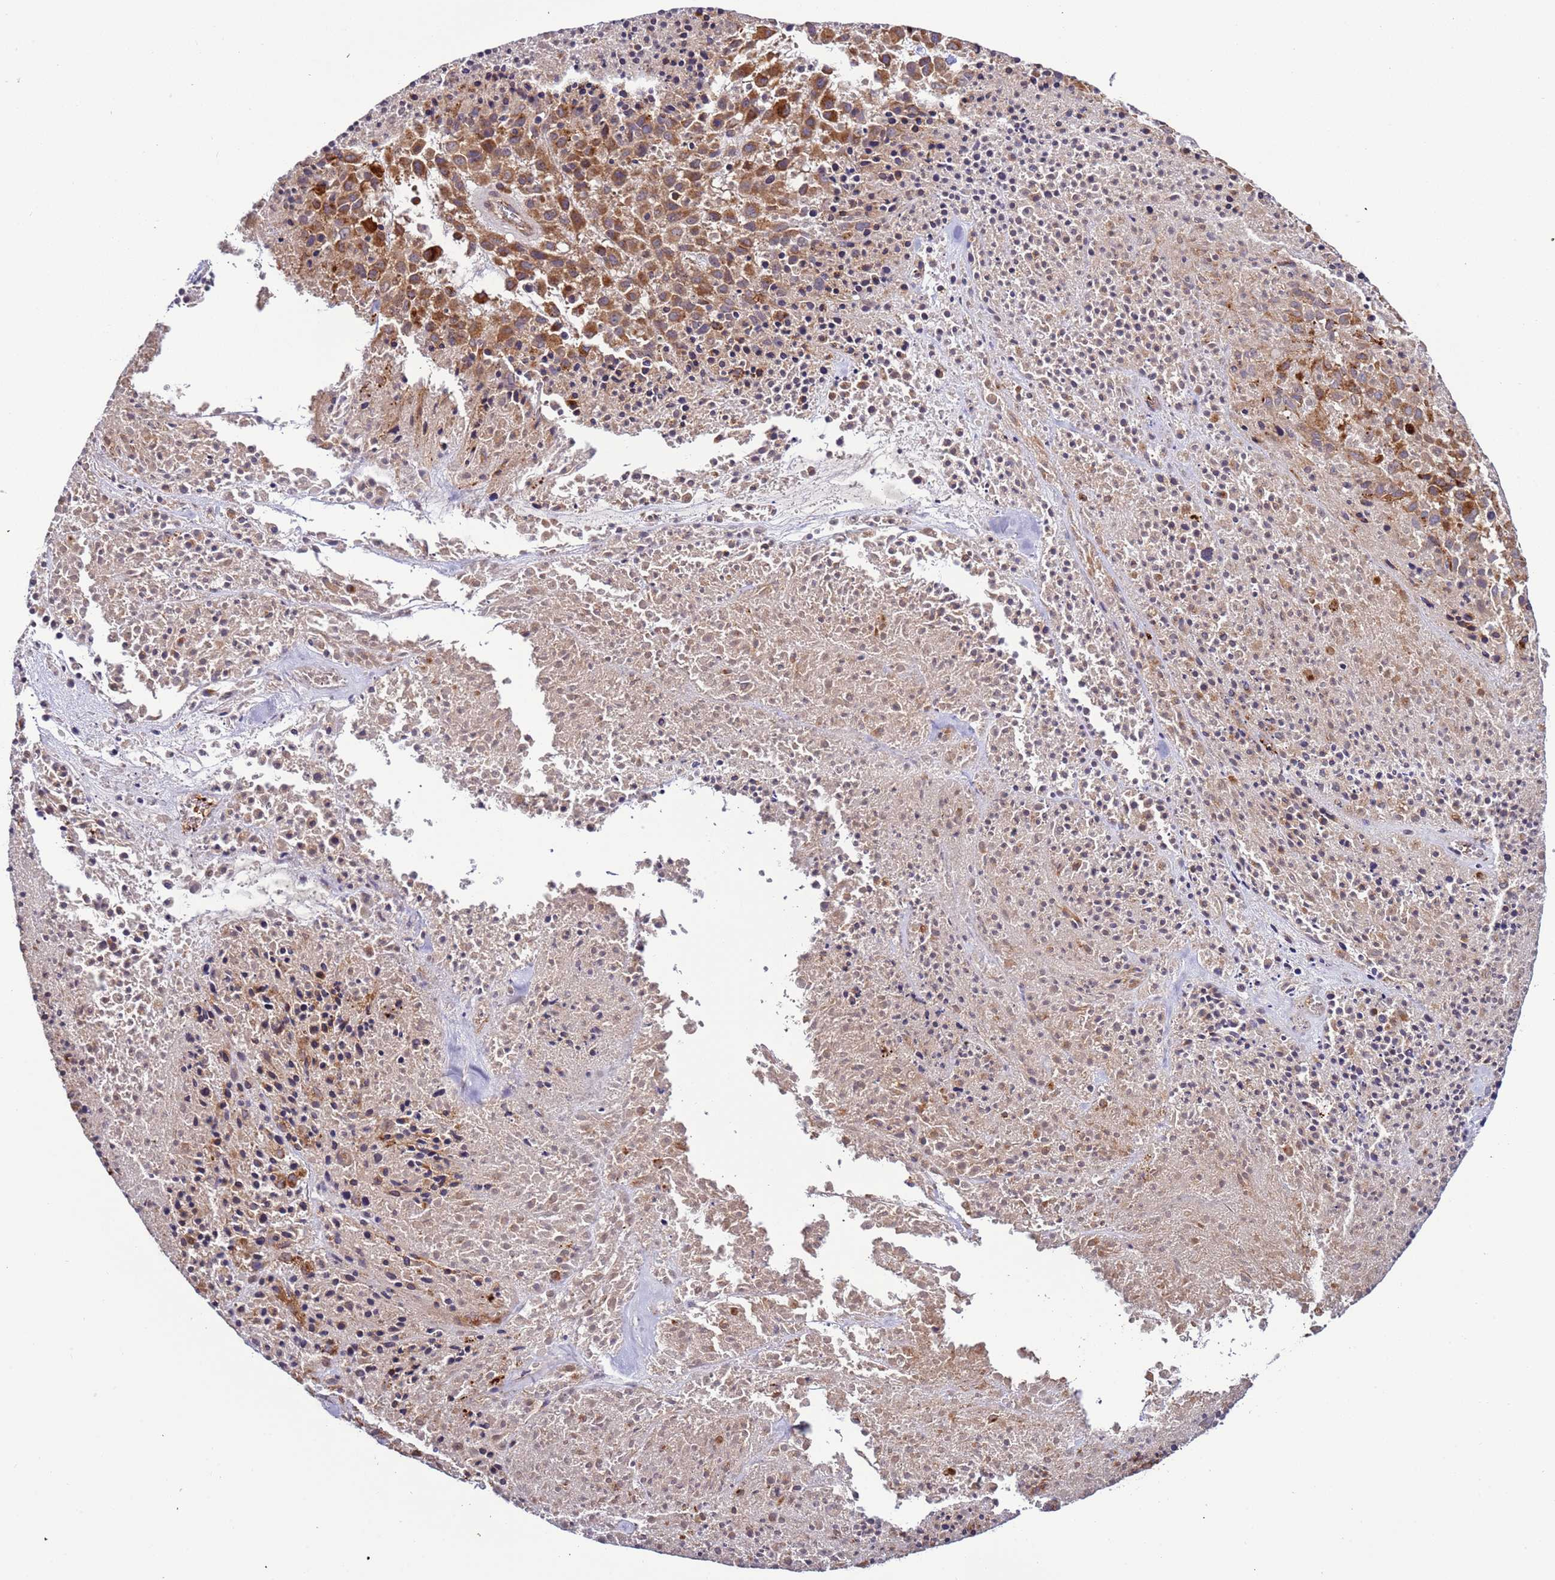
{"staining": {"intensity": "moderate", "quantity": ">75%", "location": "cytoplasmic/membranous"}, "tissue": "melanoma", "cell_type": "Tumor cells", "image_type": "cancer", "snomed": [{"axis": "morphology", "description": "Malignant melanoma, Metastatic site"}, {"axis": "topography", "description": "Skin"}], "caption": "Melanoma stained for a protein shows moderate cytoplasmic/membranous positivity in tumor cells. The staining was performed using DAB, with brown indicating positive protein expression. Nuclei are stained blue with hematoxylin.", "gene": "VPS36", "patient": {"sex": "female", "age": 81}}